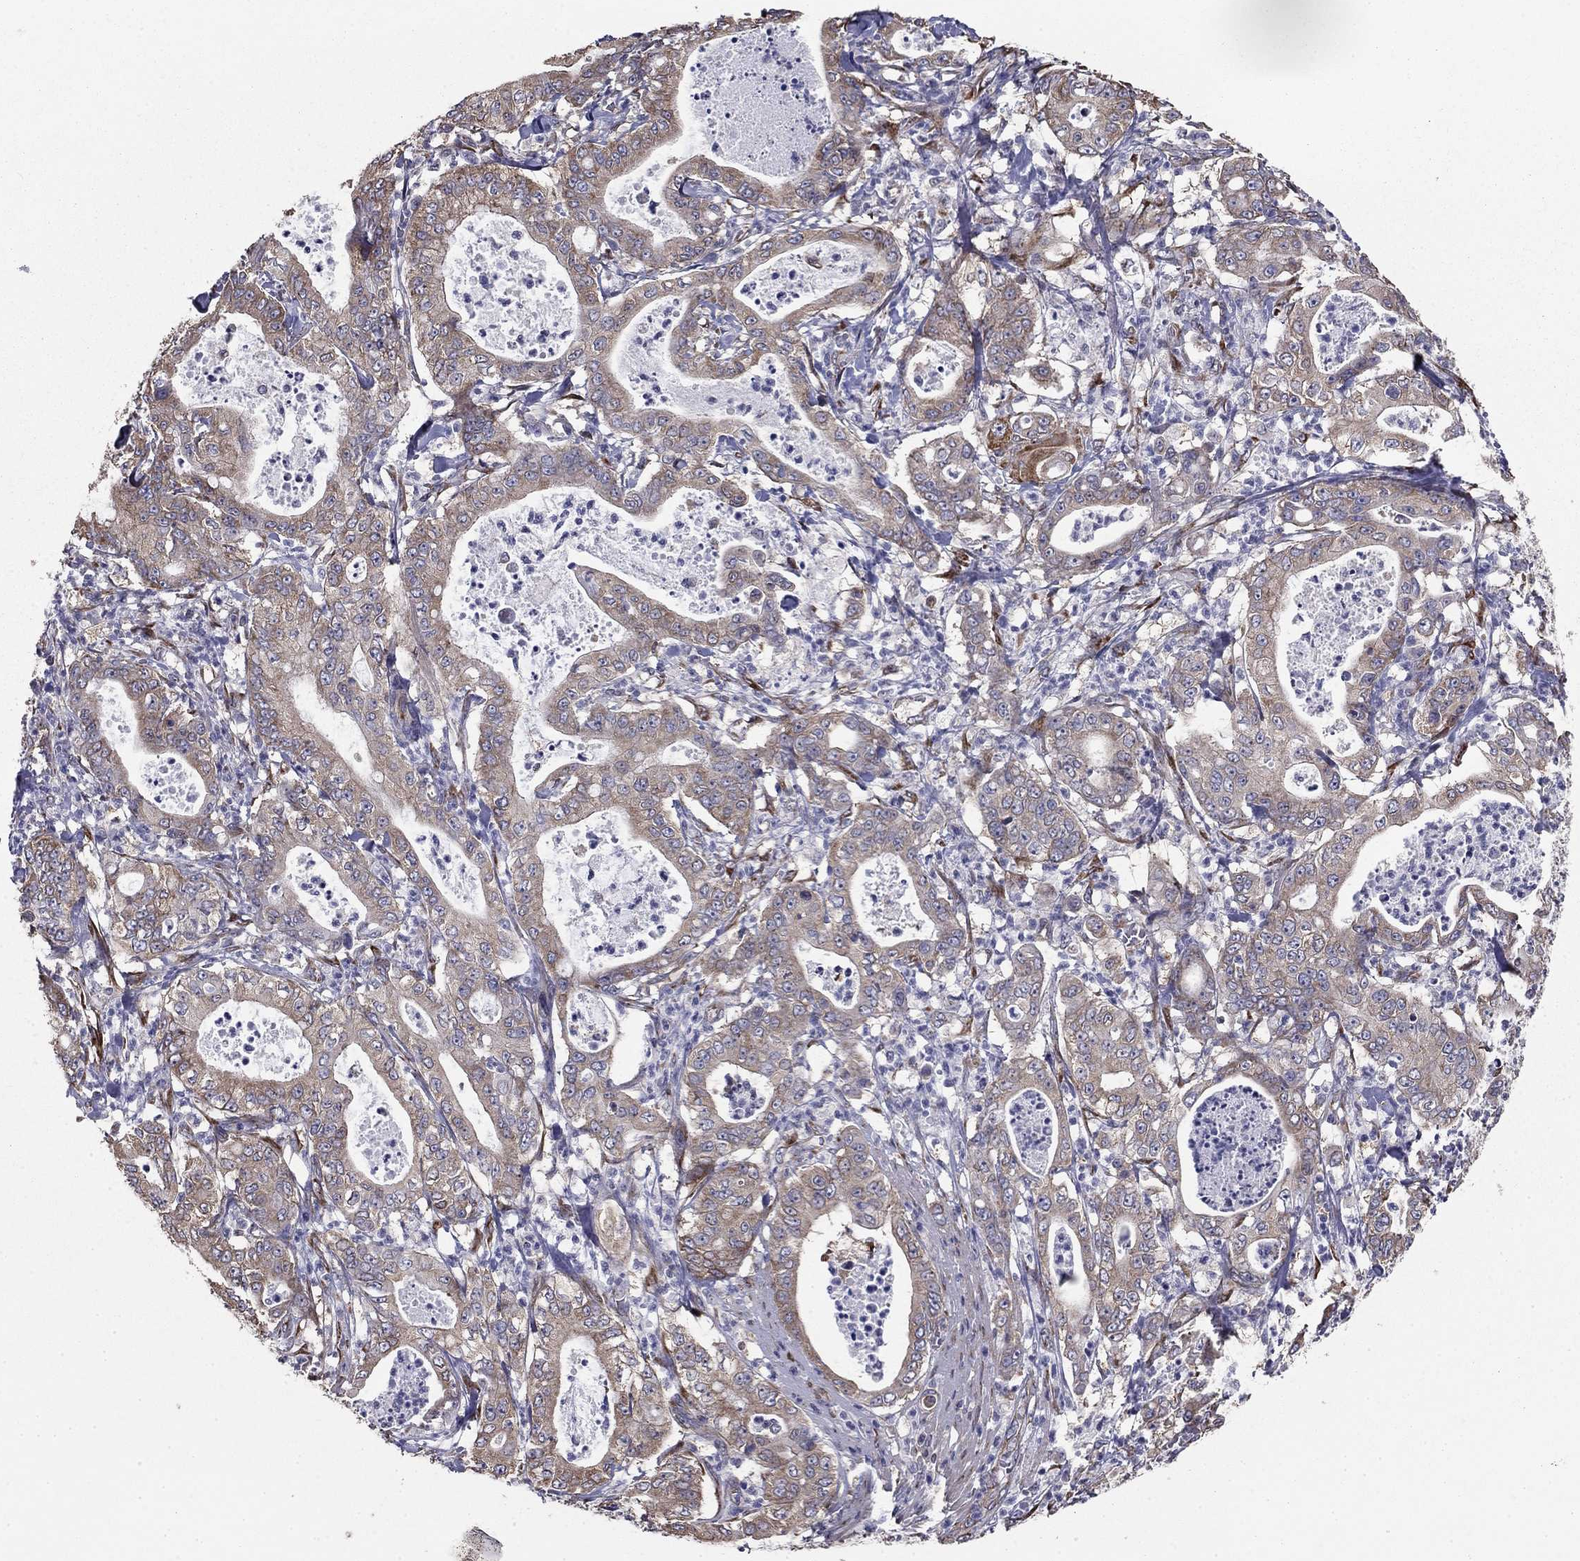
{"staining": {"intensity": "weak", "quantity": ">75%", "location": "cytoplasmic/membranous"}, "tissue": "pancreatic cancer", "cell_type": "Tumor cells", "image_type": "cancer", "snomed": [{"axis": "morphology", "description": "Adenocarcinoma, NOS"}, {"axis": "topography", "description": "Pancreas"}], "caption": "Protein staining of pancreatic adenocarcinoma tissue exhibits weak cytoplasmic/membranous staining in about >75% of tumor cells. (DAB (3,3'-diaminobenzidine) = brown stain, brightfield microscopy at high magnification).", "gene": "NKIRAS1", "patient": {"sex": "male", "age": 71}}